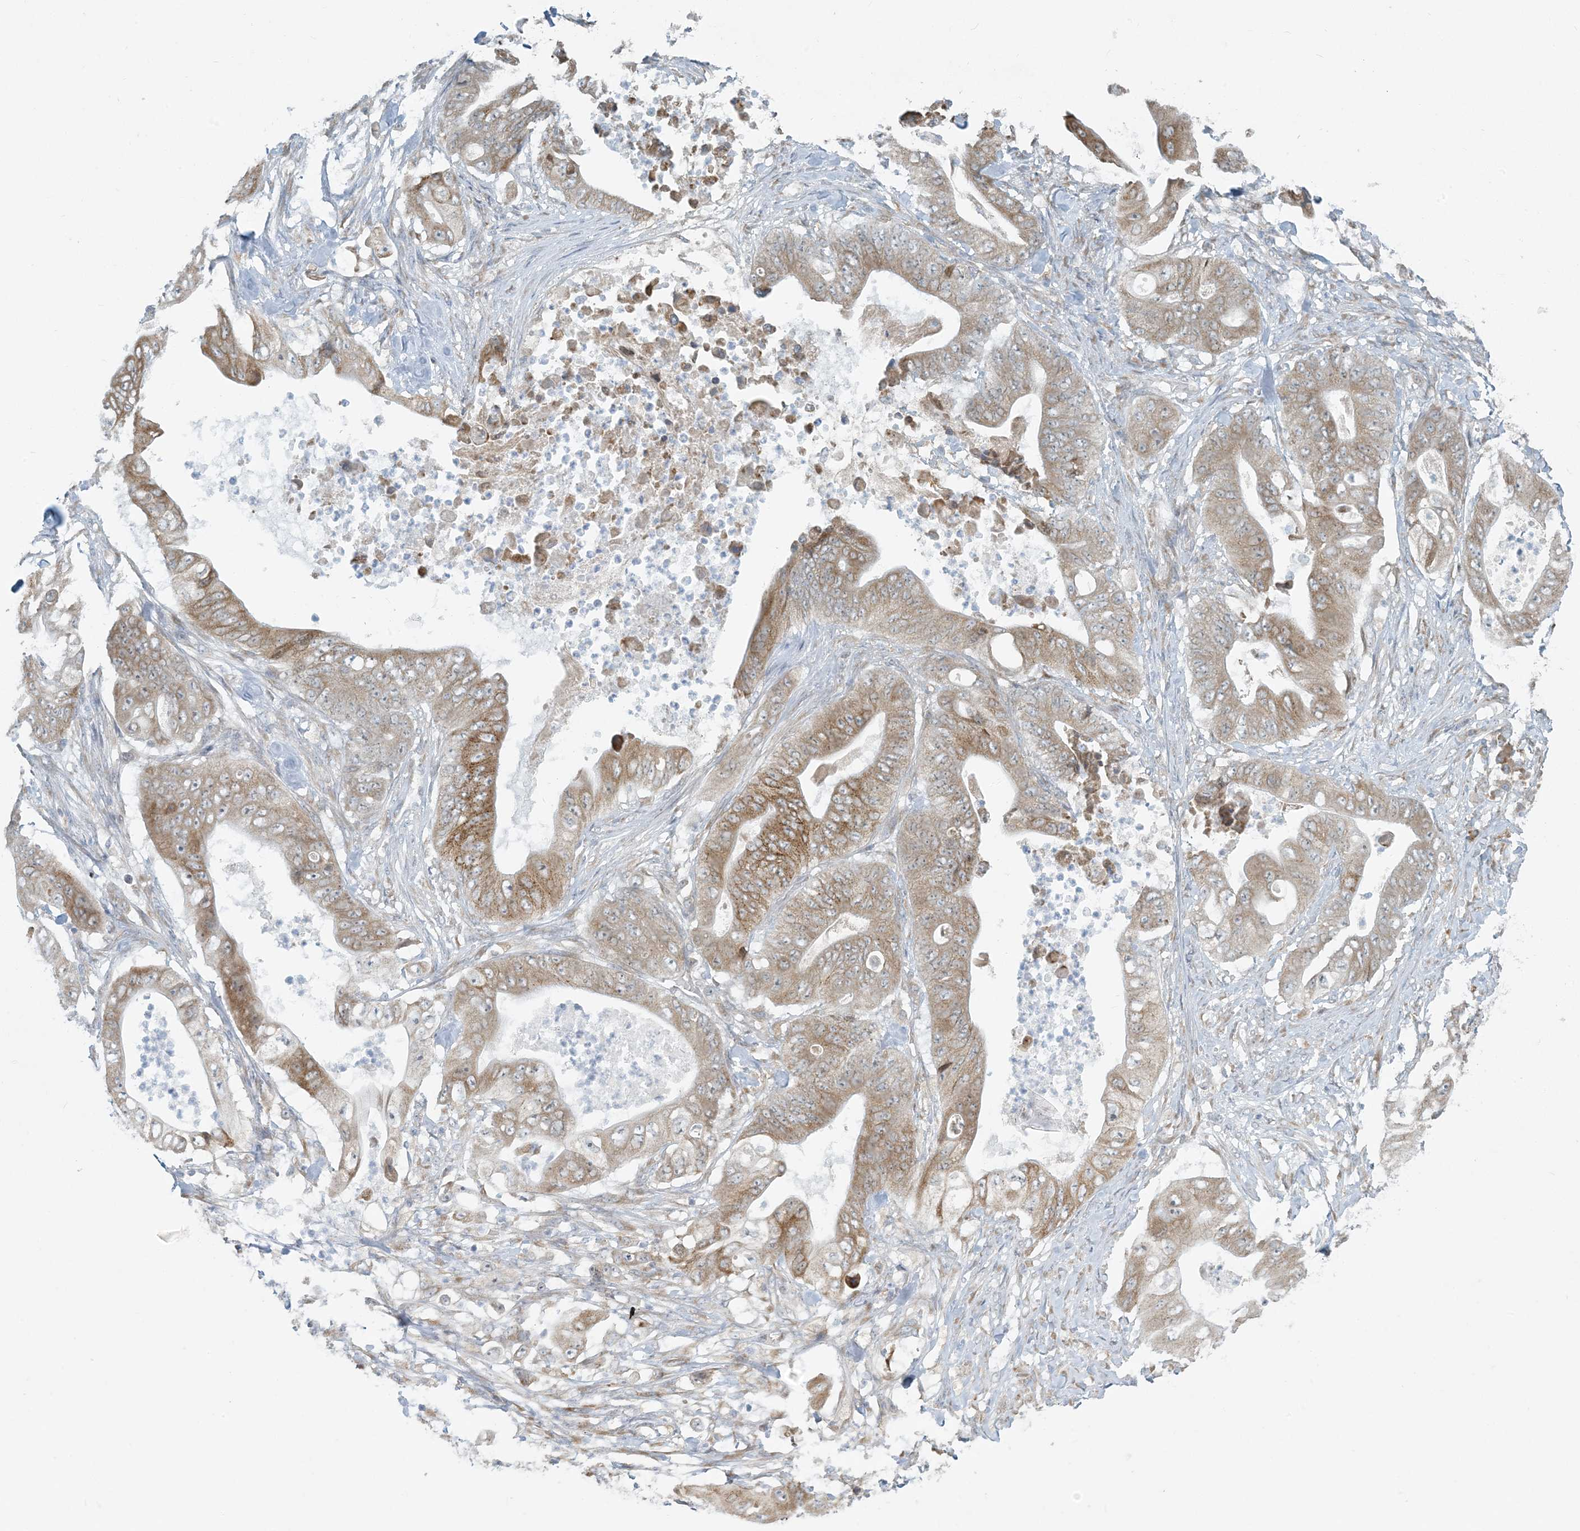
{"staining": {"intensity": "moderate", "quantity": ">75%", "location": "cytoplasmic/membranous"}, "tissue": "stomach cancer", "cell_type": "Tumor cells", "image_type": "cancer", "snomed": [{"axis": "morphology", "description": "Adenocarcinoma, NOS"}, {"axis": "topography", "description": "Stomach"}], "caption": "The histopathology image displays staining of adenocarcinoma (stomach), revealing moderate cytoplasmic/membranous protein positivity (brown color) within tumor cells.", "gene": "HACL1", "patient": {"sex": "female", "age": 73}}